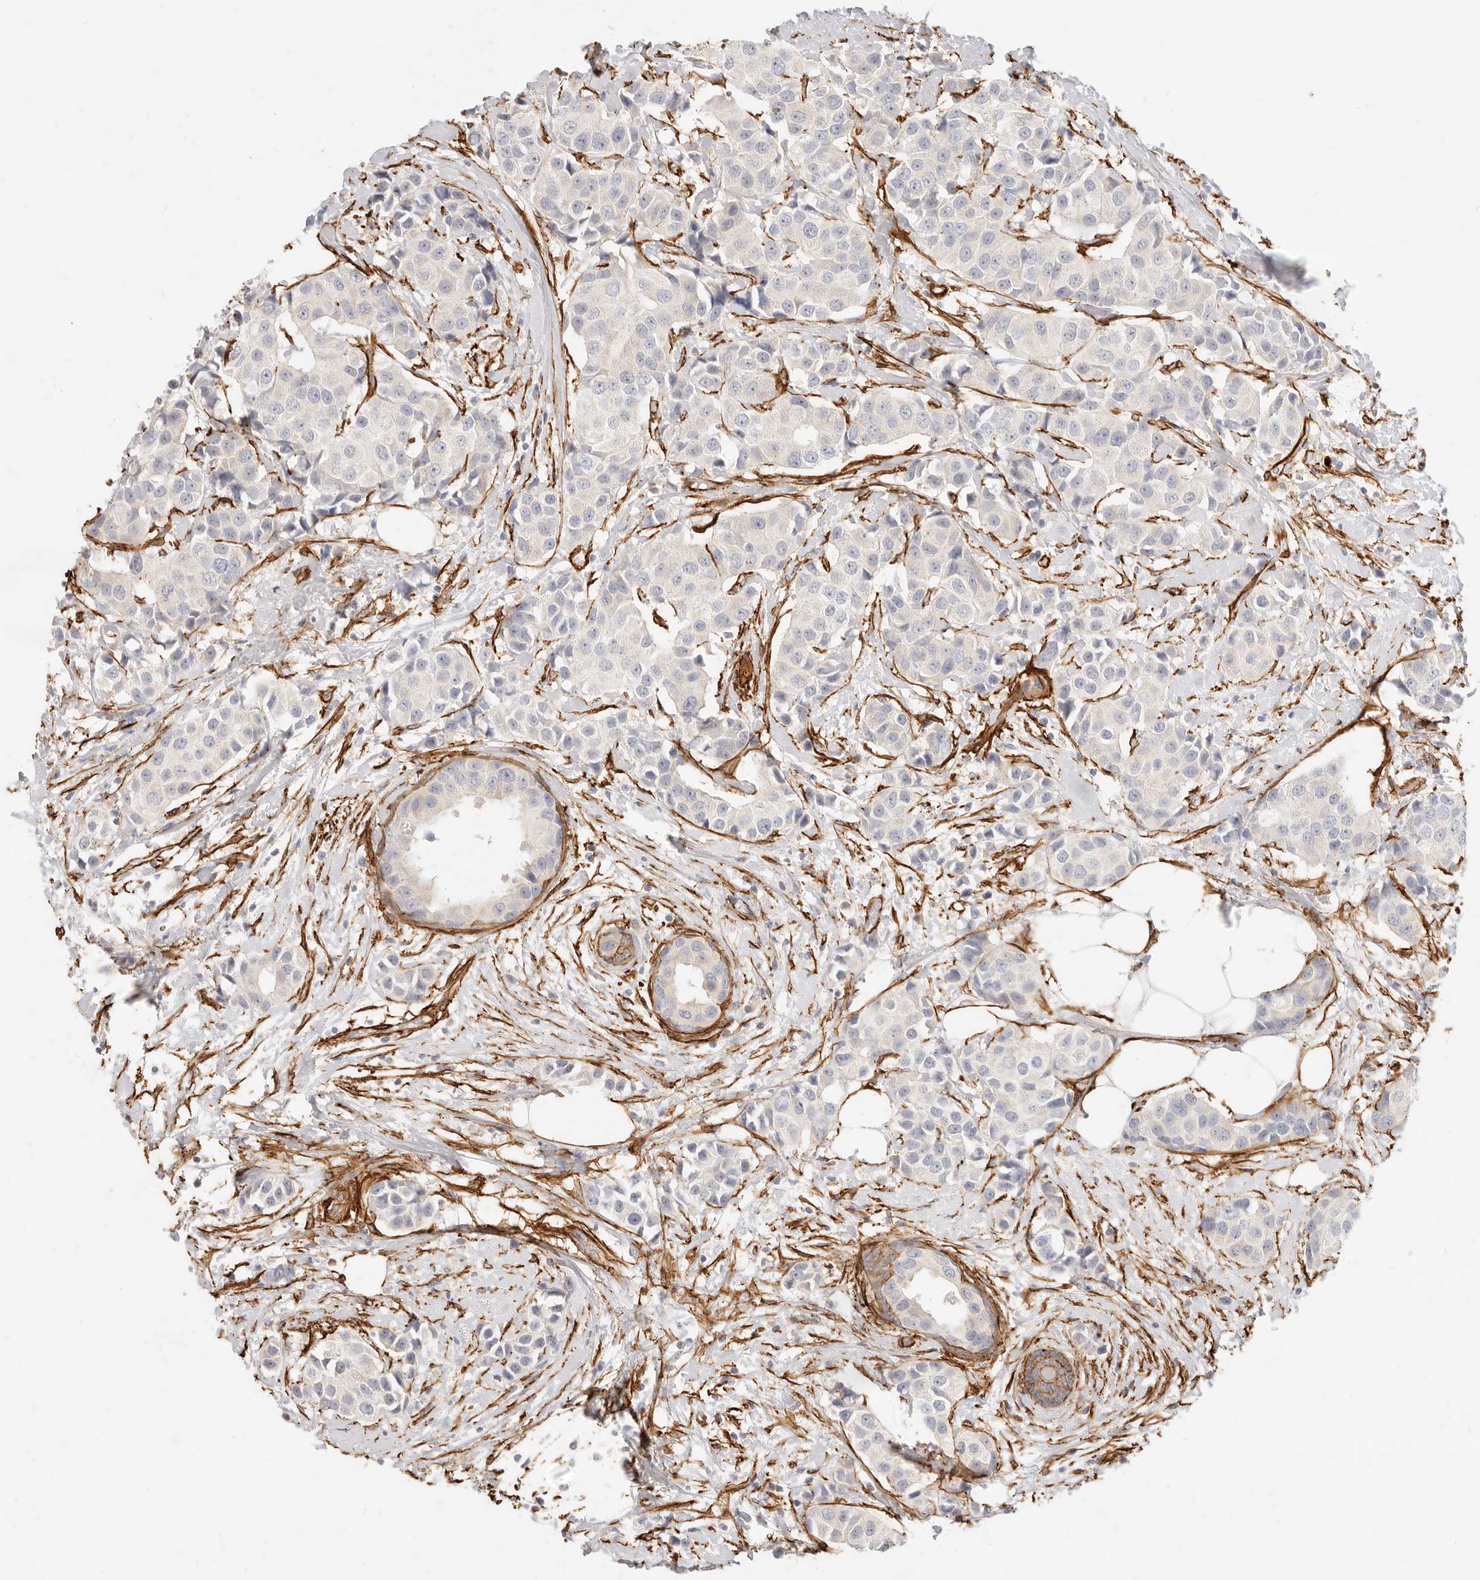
{"staining": {"intensity": "negative", "quantity": "none", "location": "none"}, "tissue": "breast cancer", "cell_type": "Tumor cells", "image_type": "cancer", "snomed": [{"axis": "morphology", "description": "Normal tissue, NOS"}, {"axis": "morphology", "description": "Duct carcinoma"}, {"axis": "topography", "description": "Breast"}], "caption": "Breast cancer (intraductal carcinoma) stained for a protein using immunohistochemistry (IHC) reveals no positivity tumor cells.", "gene": "TMTC2", "patient": {"sex": "female", "age": 39}}